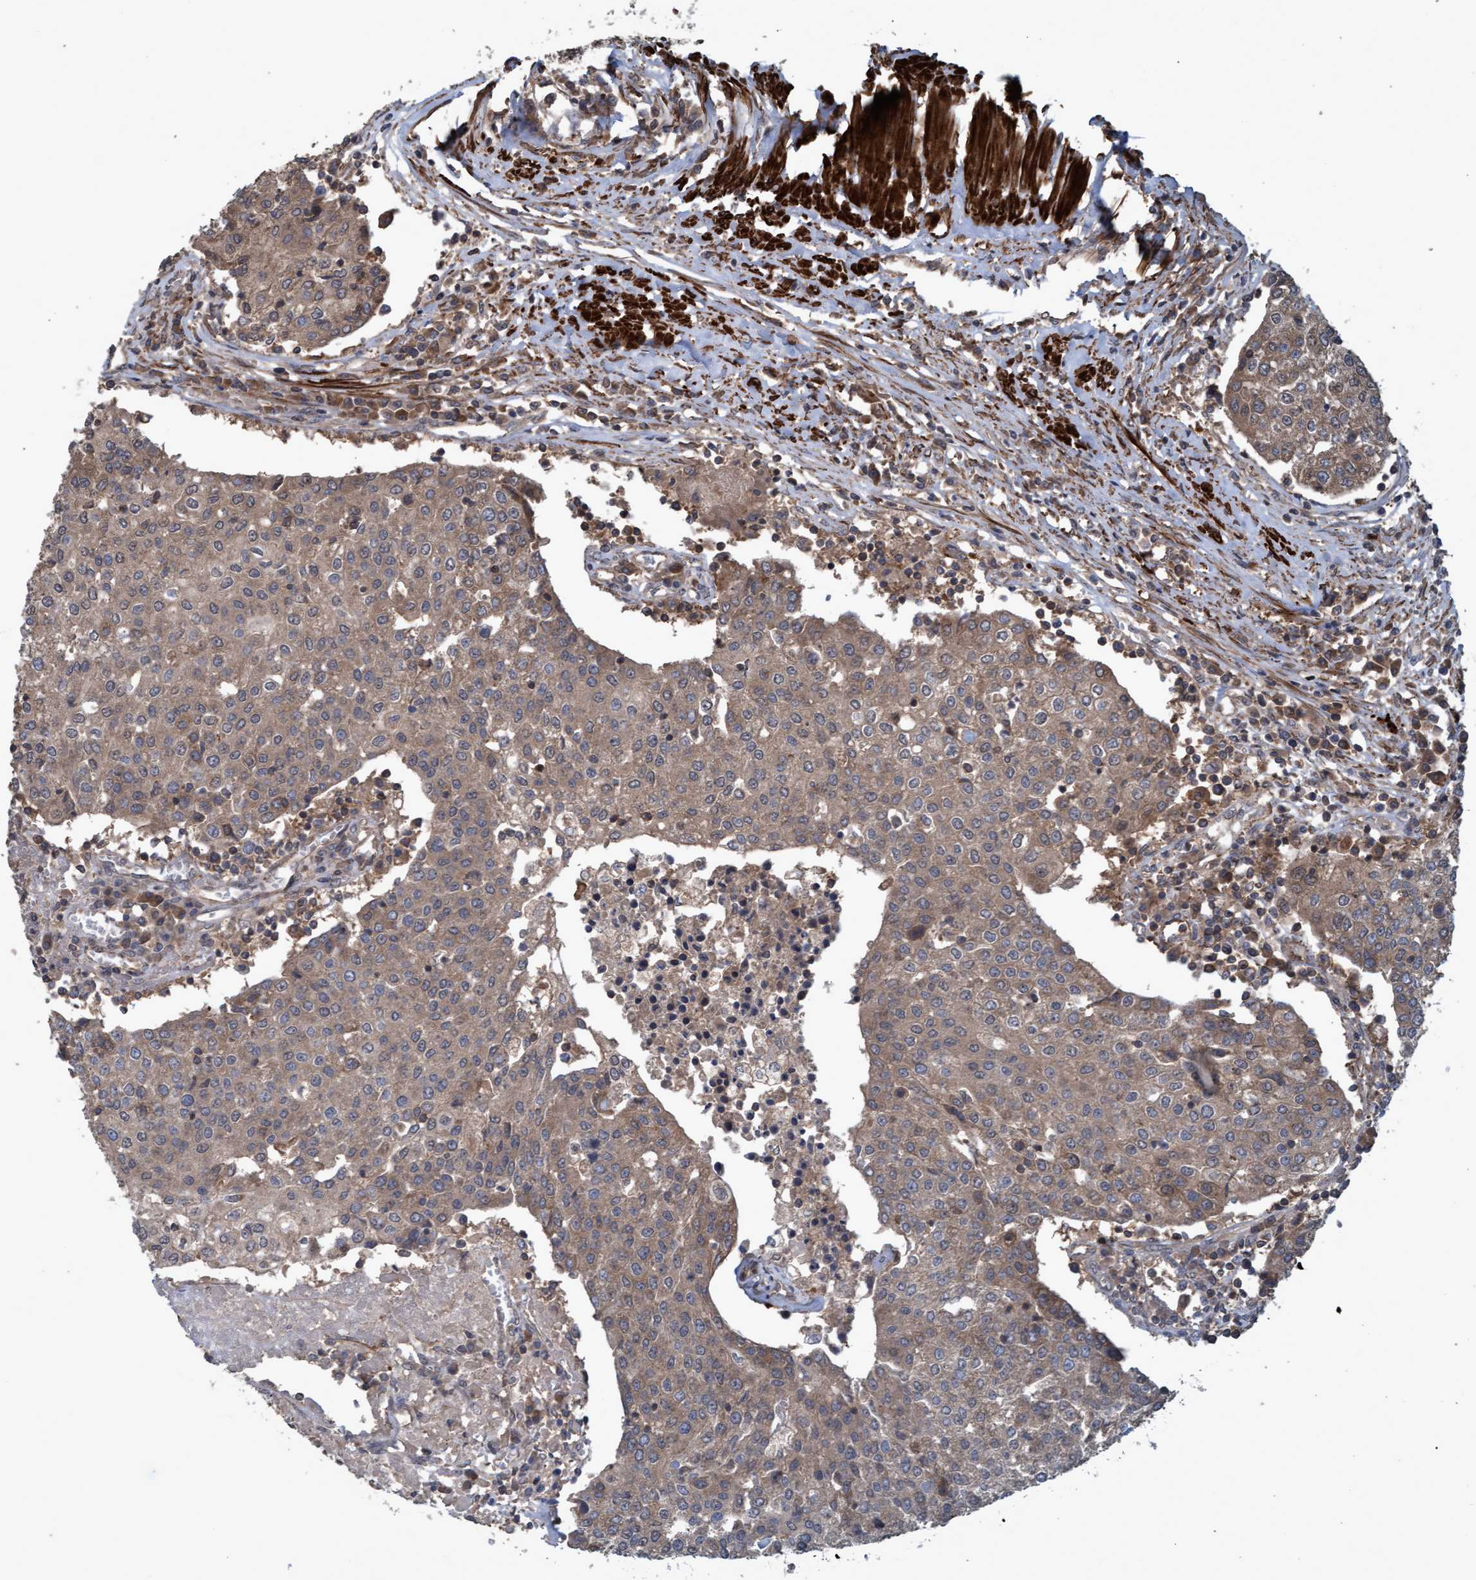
{"staining": {"intensity": "moderate", "quantity": ">75%", "location": "cytoplasmic/membranous"}, "tissue": "urothelial cancer", "cell_type": "Tumor cells", "image_type": "cancer", "snomed": [{"axis": "morphology", "description": "Urothelial carcinoma, High grade"}, {"axis": "topography", "description": "Urinary bladder"}], "caption": "Urothelial cancer stained with a brown dye exhibits moderate cytoplasmic/membranous positive positivity in about >75% of tumor cells.", "gene": "GGT6", "patient": {"sex": "female", "age": 85}}